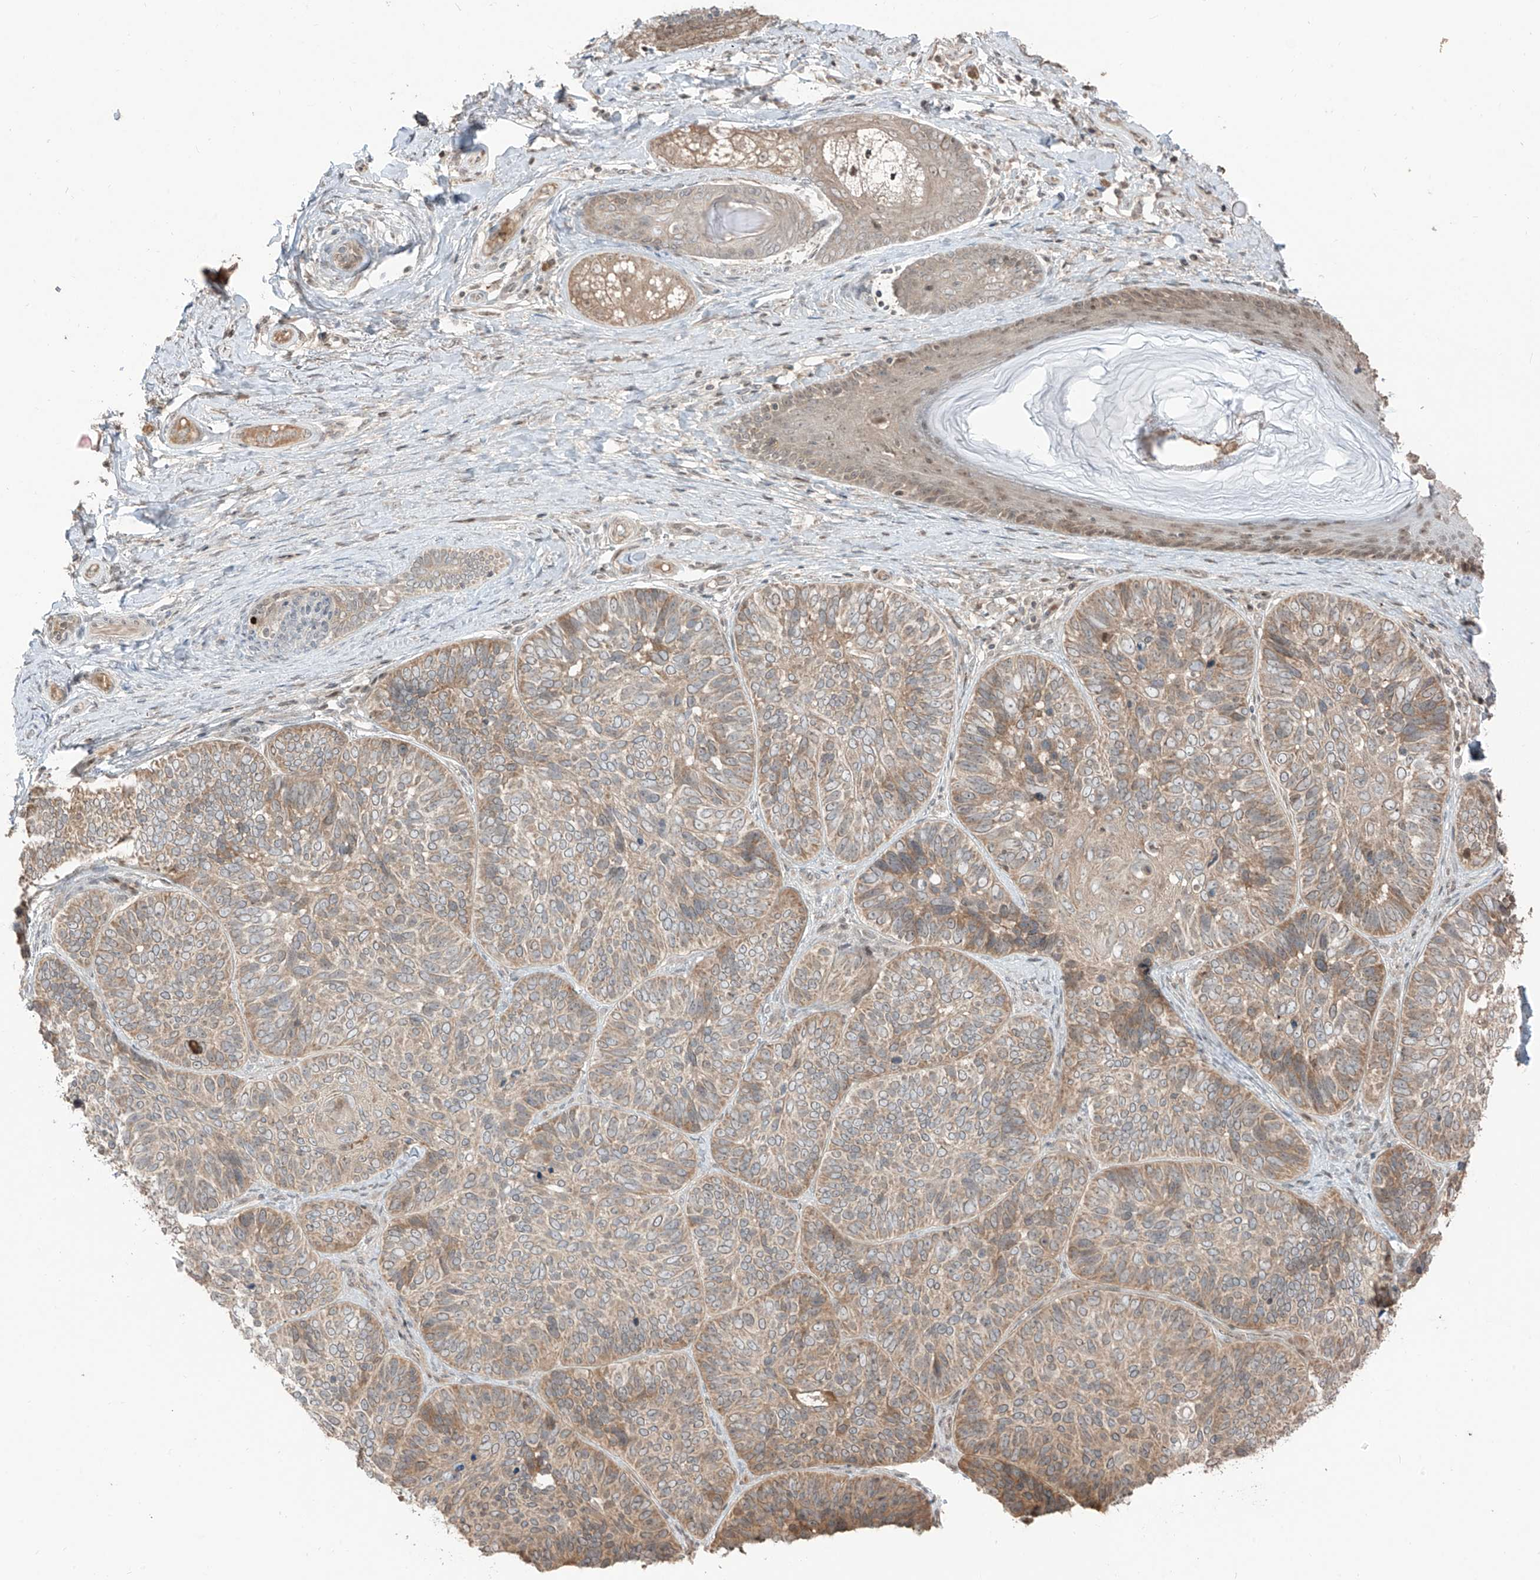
{"staining": {"intensity": "weak", "quantity": ">75%", "location": "cytoplasmic/membranous"}, "tissue": "skin cancer", "cell_type": "Tumor cells", "image_type": "cancer", "snomed": [{"axis": "morphology", "description": "Basal cell carcinoma"}, {"axis": "topography", "description": "Skin"}], "caption": "Immunohistochemical staining of skin basal cell carcinoma demonstrates low levels of weak cytoplasmic/membranous protein expression in approximately >75% of tumor cells. Immunohistochemistry (ihc) stains the protein of interest in brown and the nuclei are stained blue.", "gene": "COLGALT2", "patient": {"sex": "male", "age": 62}}